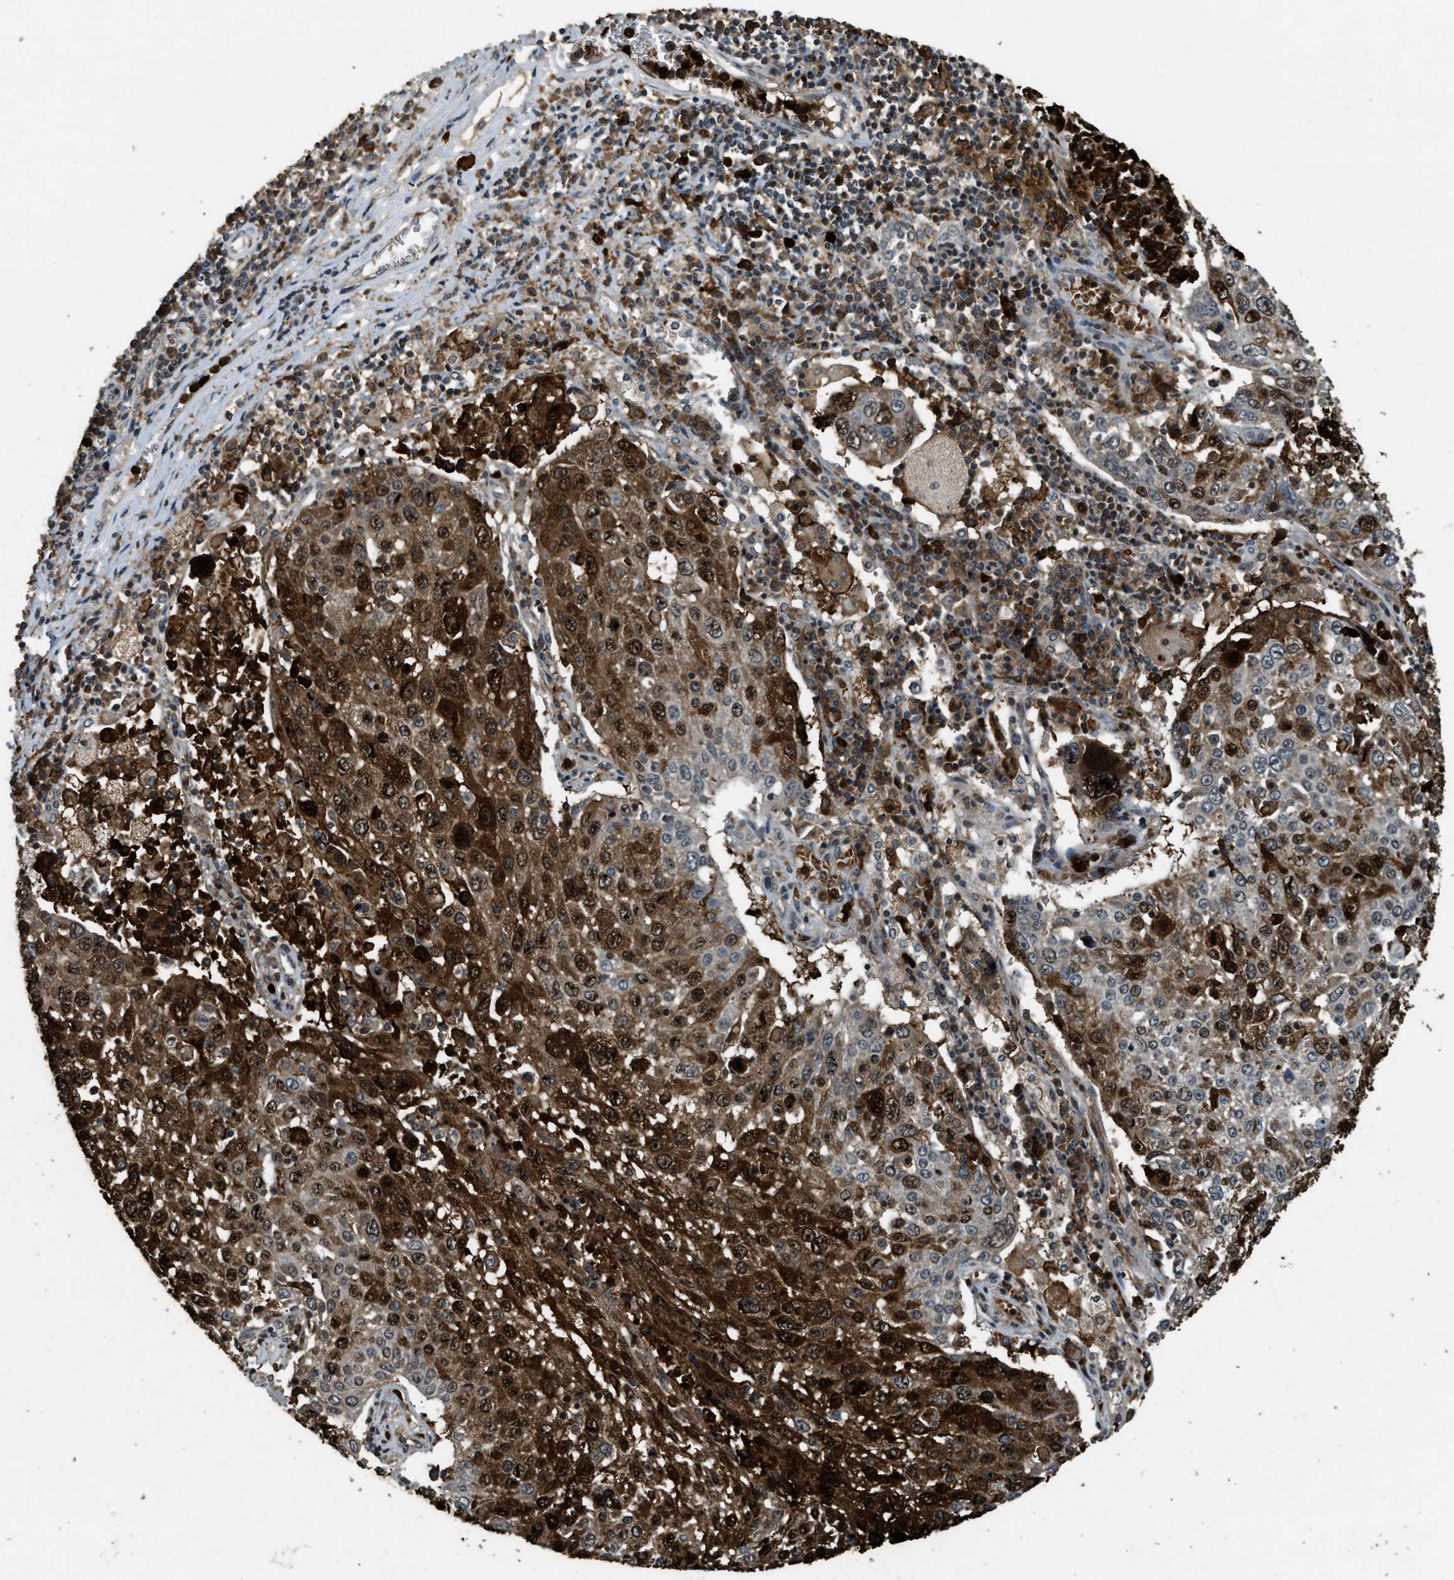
{"staining": {"intensity": "strong", "quantity": ">75%", "location": "cytoplasmic/membranous,nuclear"}, "tissue": "lung cancer", "cell_type": "Tumor cells", "image_type": "cancer", "snomed": [{"axis": "morphology", "description": "Squamous cell carcinoma, NOS"}, {"axis": "topography", "description": "Lung"}], "caption": "Protein expression analysis of human squamous cell carcinoma (lung) reveals strong cytoplasmic/membranous and nuclear positivity in approximately >75% of tumor cells. (brown staining indicates protein expression, while blue staining denotes nuclei).", "gene": "RNF141", "patient": {"sex": "male", "age": 65}}